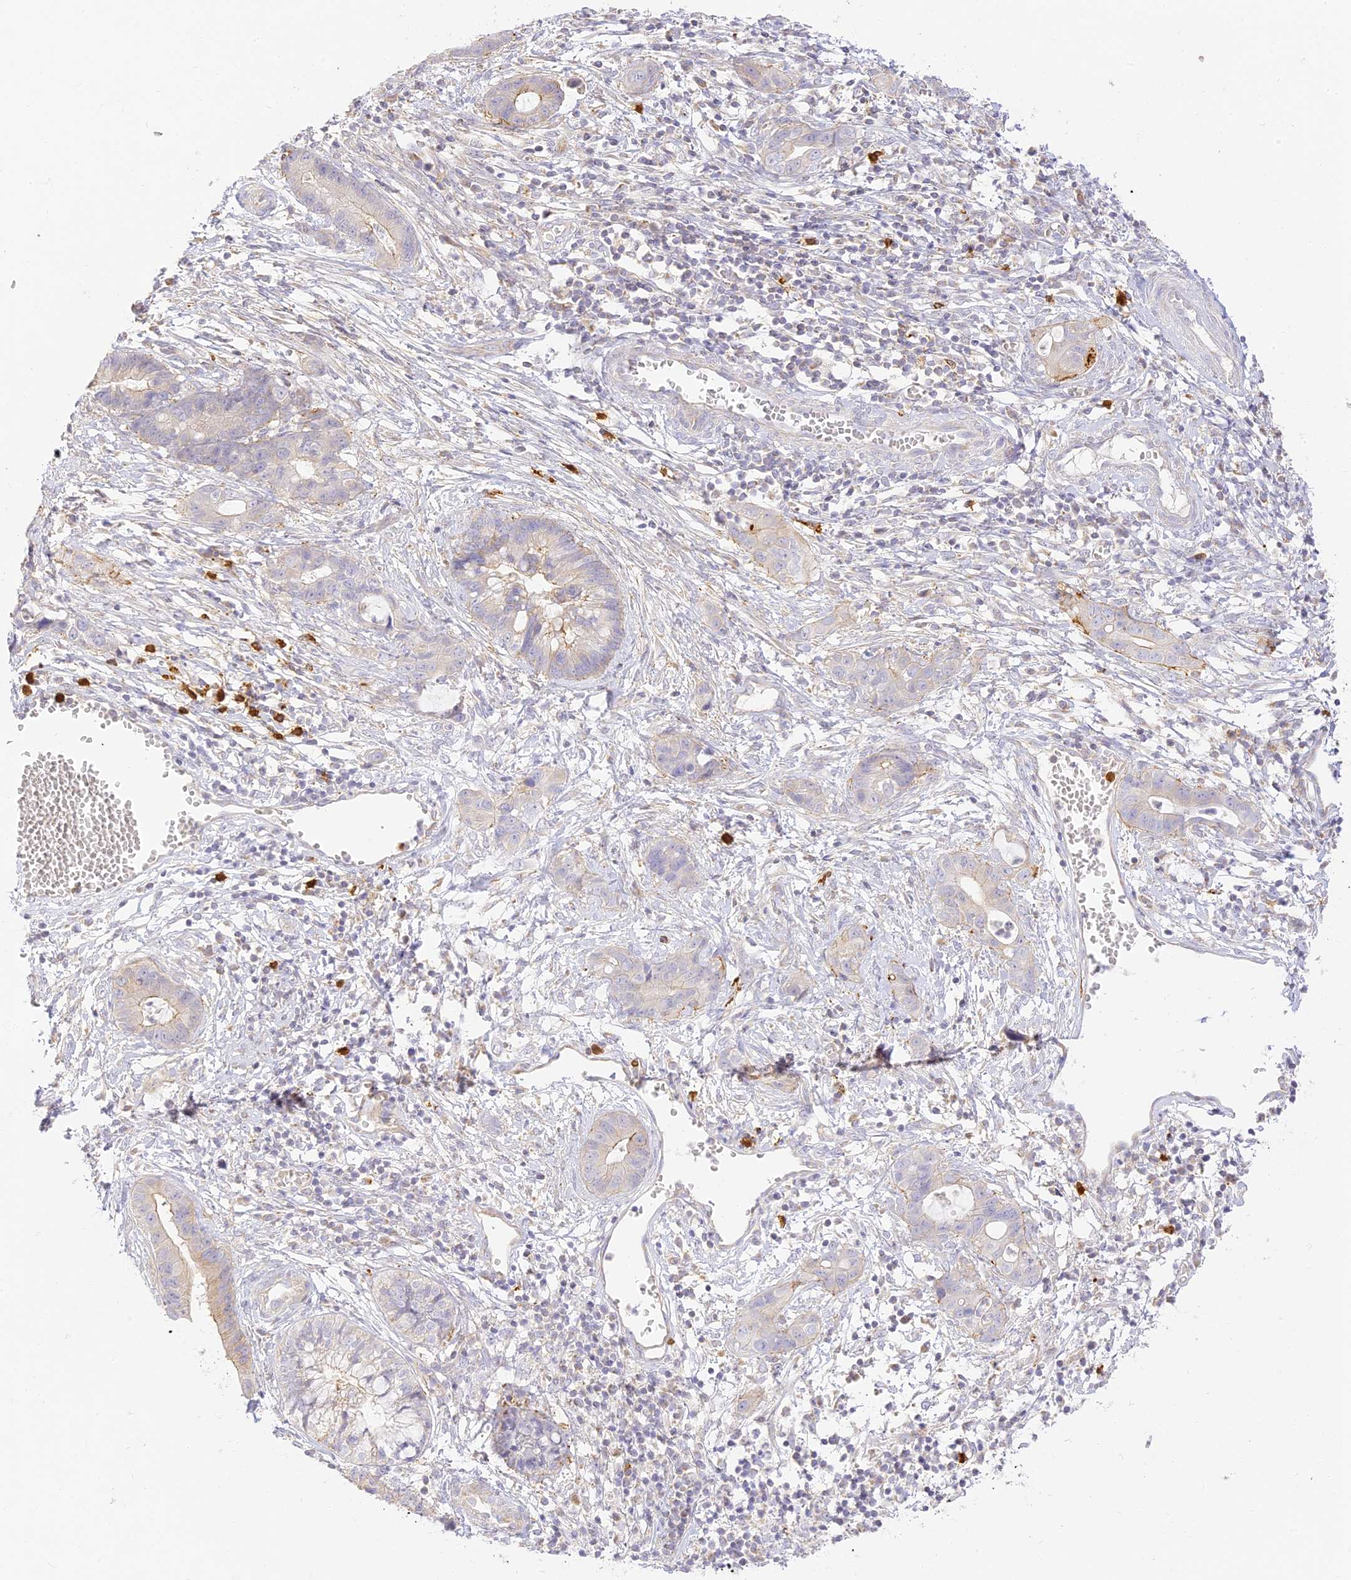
{"staining": {"intensity": "weak", "quantity": "<25%", "location": "cytoplasmic/membranous"}, "tissue": "cervical cancer", "cell_type": "Tumor cells", "image_type": "cancer", "snomed": [{"axis": "morphology", "description": "Adenocarcinoma, NOS"}, {"axis": "topography", "description": "Cervix"}], "caption": "A photomicrograph of human adenocarcinoma (cervical) is negative for staining in tumor cells. The staining was performed using DAB to visualize the protein expression in brown, while the nuclei were stained in blue with hematoxylin (Magnification: 20x).", "gene": "LRRC15", "patient": {"sex": "female", "age": 44}}